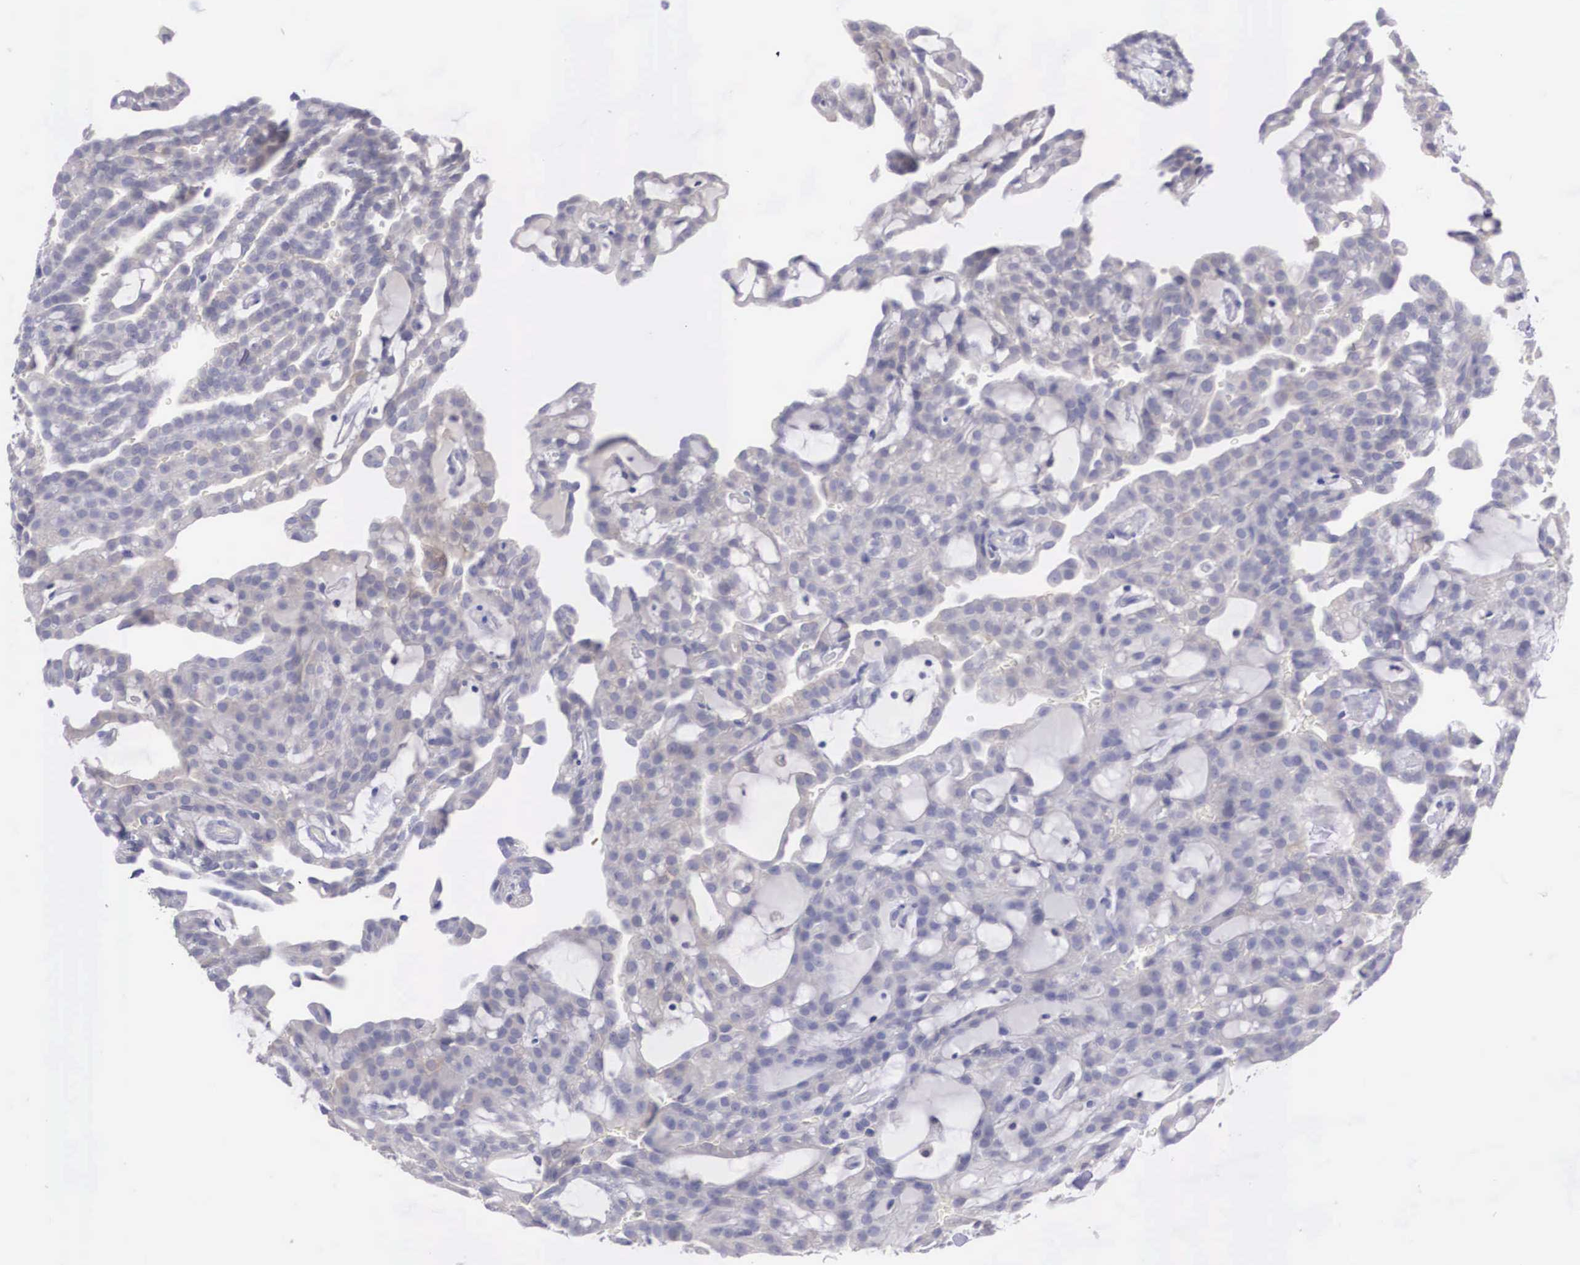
{"staining": {"intensity": "weak", "quantity": "<25%", "location": "cytoplasmic/membranous"}, "tissue": "renal cancer", "cell_type": "Tumor cells", "image_type": "cancer", "snomed": [{"axis": "morphology", "description": "Adenocarcinoma, NOS"}, {"axis": "topography", "description": "Kidney"}], "caption": "Immunohistochemistry of human adenocarcinoma (renal) reveals no expression in tumor cells. (Brightfield microscopy of DAB immunohistochemistry (IHC) at high magnification).", "gene": "REPS2", "patient": {"sex": "male", "age": 63}}